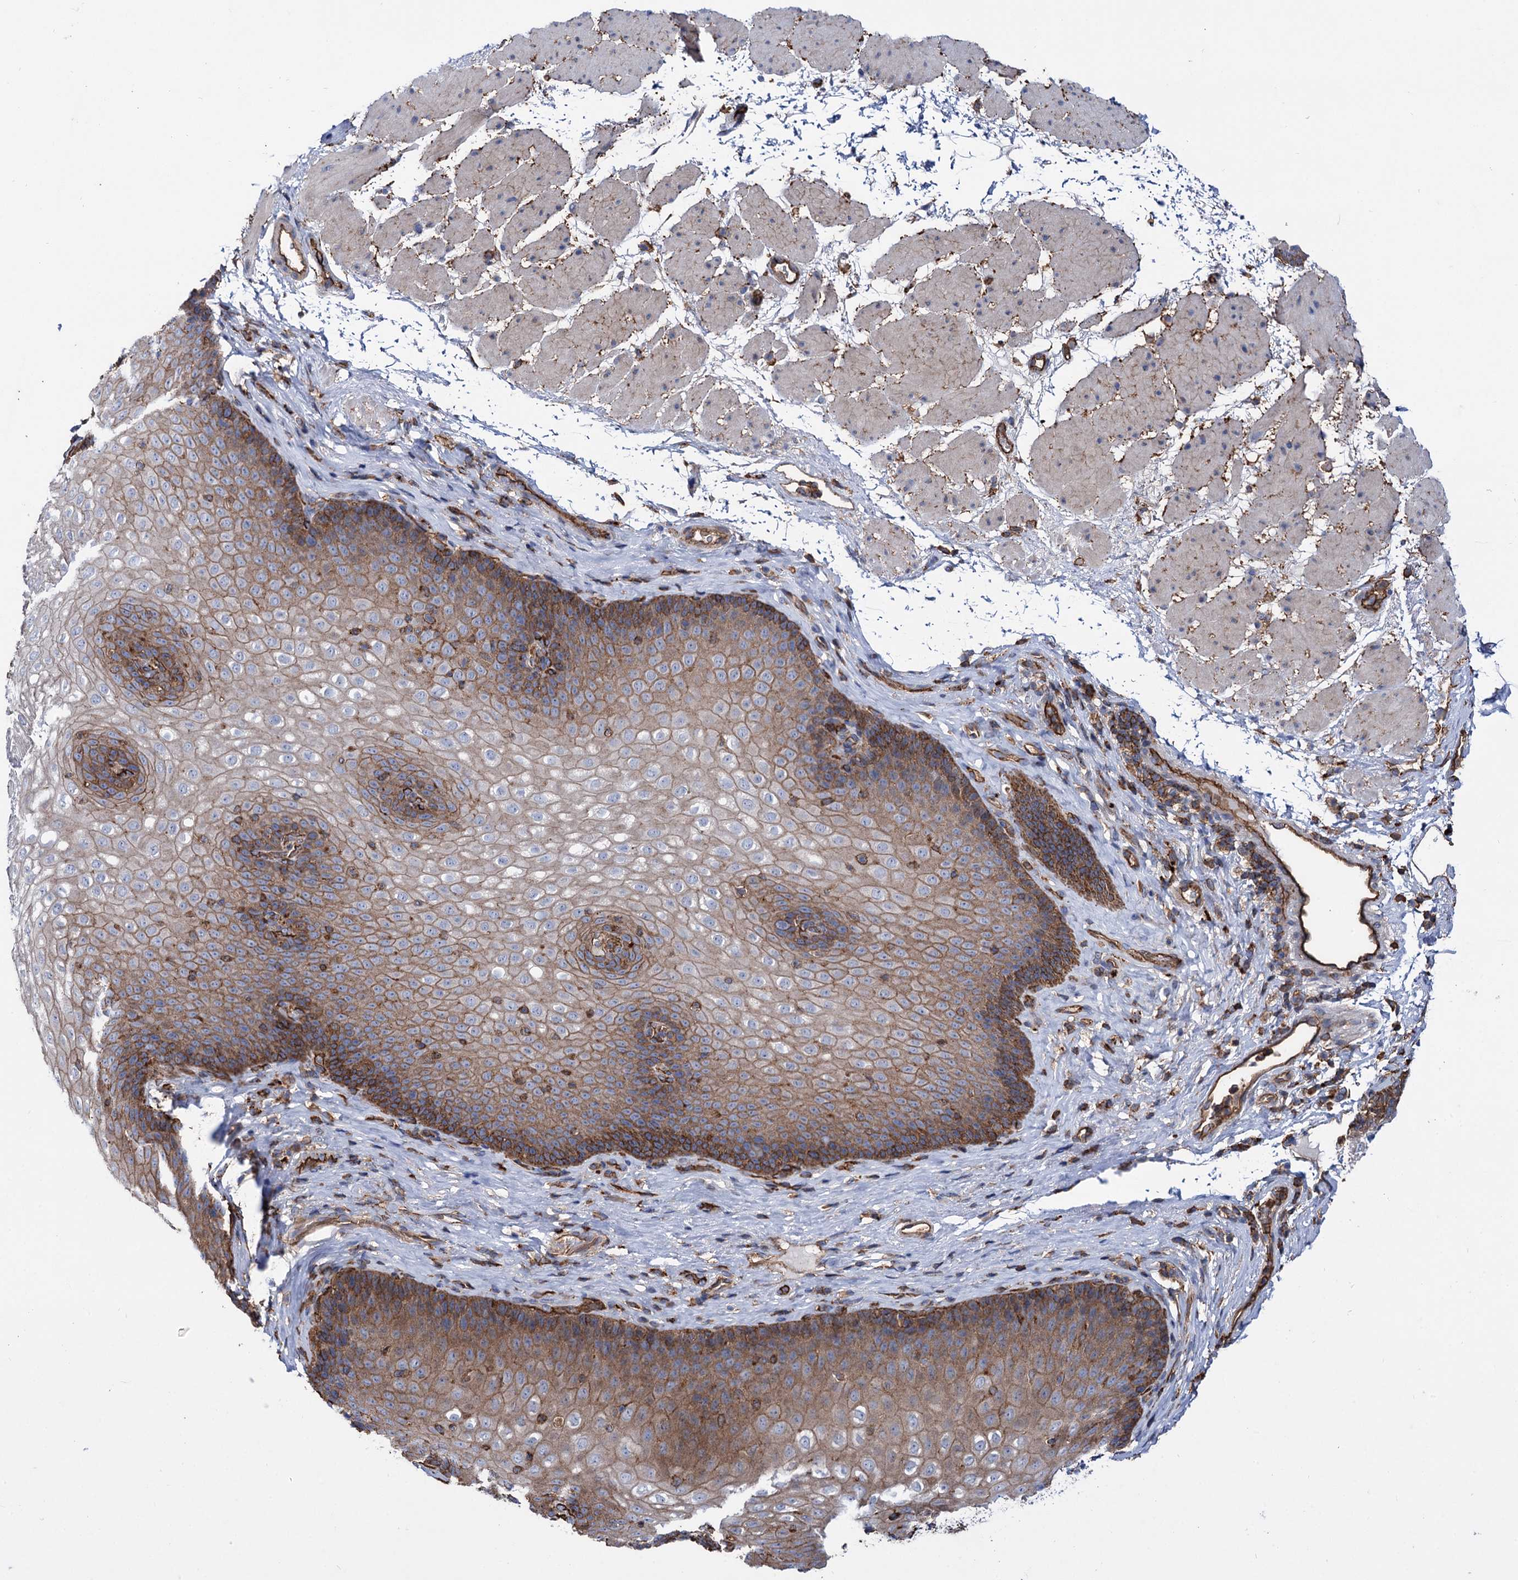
{"staining": {"intensity": "moderate", "quantity": "25%-75%", "location": "cytoplasmic/membranous"}, "tissue": "esophagus", "cell_type": "Squamous epithelial cells", "image_type": "normal", "snomed": [{"axis": "morphology", "description": "Normal tissue, NOS"}, {"axis": "topography", "description": "Esophagus"}], "caption": "Protein expression analysis of benign esophagus displays moderate cytoplasmic/membranous staining in approximately 25%-75% of squamous epithelial cells. The staining was performed using DAB to visualize the protein expression in brown, while the nuclei were stained in blue with hematoxylin (Magnification: 20x).", "gene": "SCPEP1", "patient": {"sex": "female", "age": 66}}